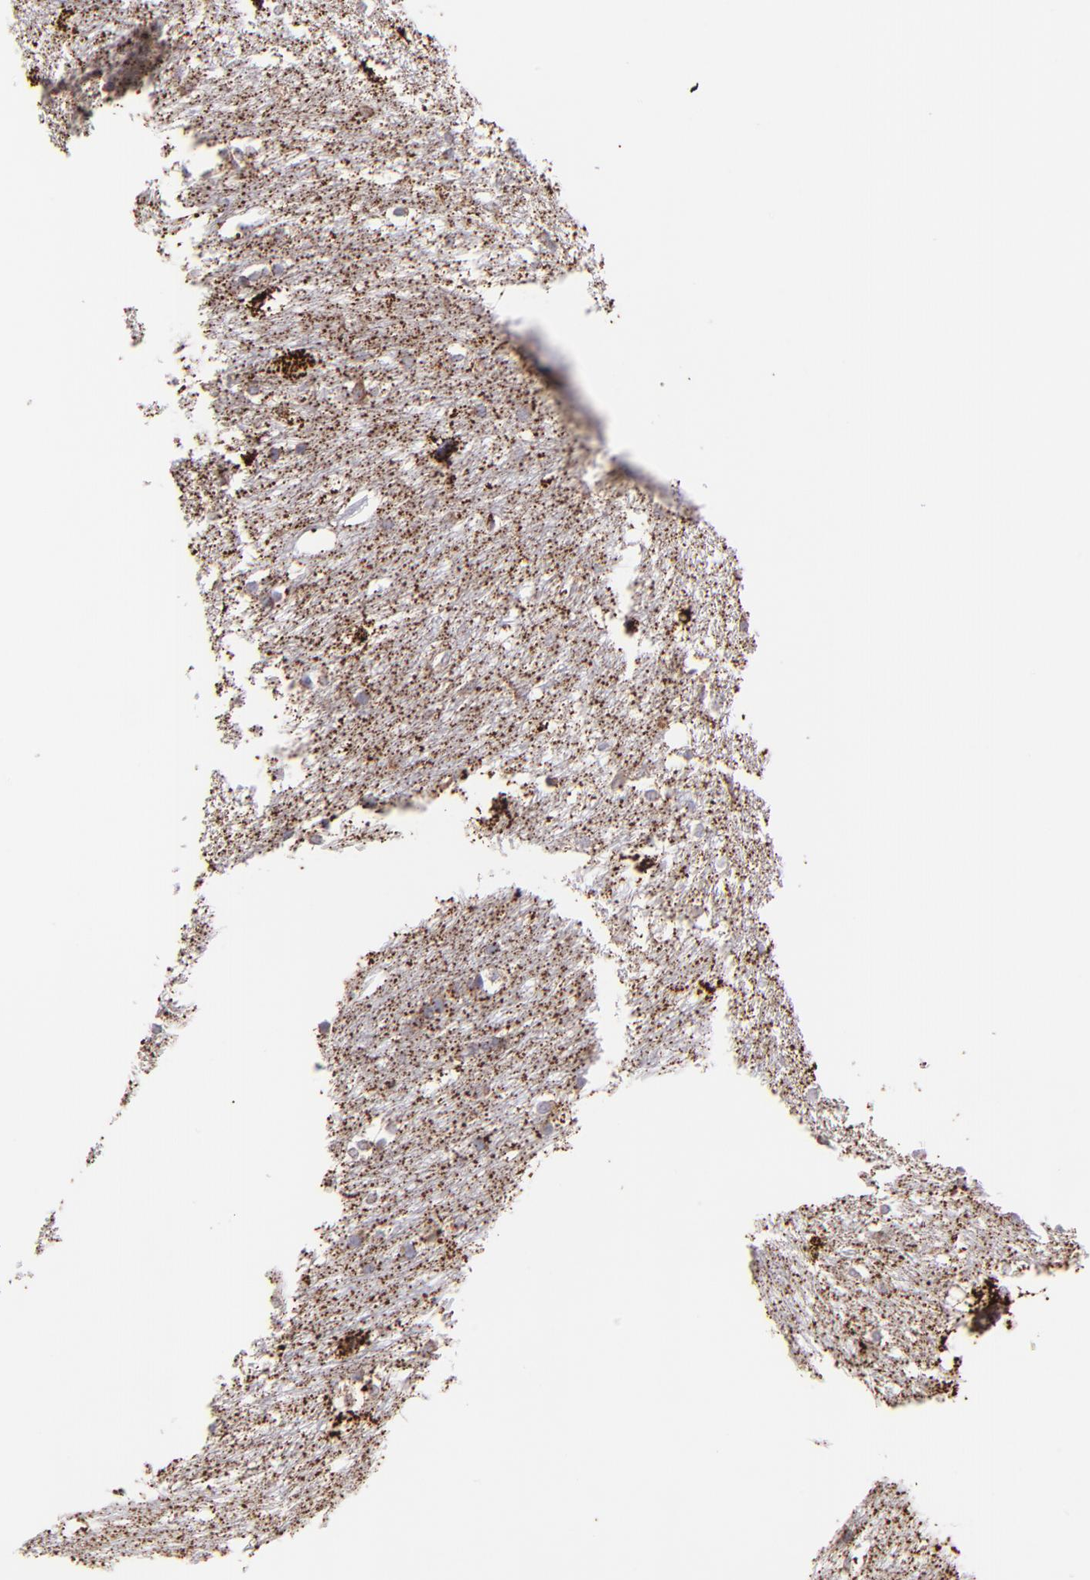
{"staining": {"intensity": "negative", "quantity": "none", "location": "none"}, "tissue": "caudate", "cell_type": "Glial cells", "image_type": "normal", "snomed": [{"axis": "morphology", "description": "Normal tissue, NOS"}, {"axis": "topography", "description": "Lateral ventricle wall"}], "caption": "Immunohistochemistry of normal caudate displays no expression in glial cells.", "gene": "MAOB", "patient": {"sex": "female", "age": 19}}